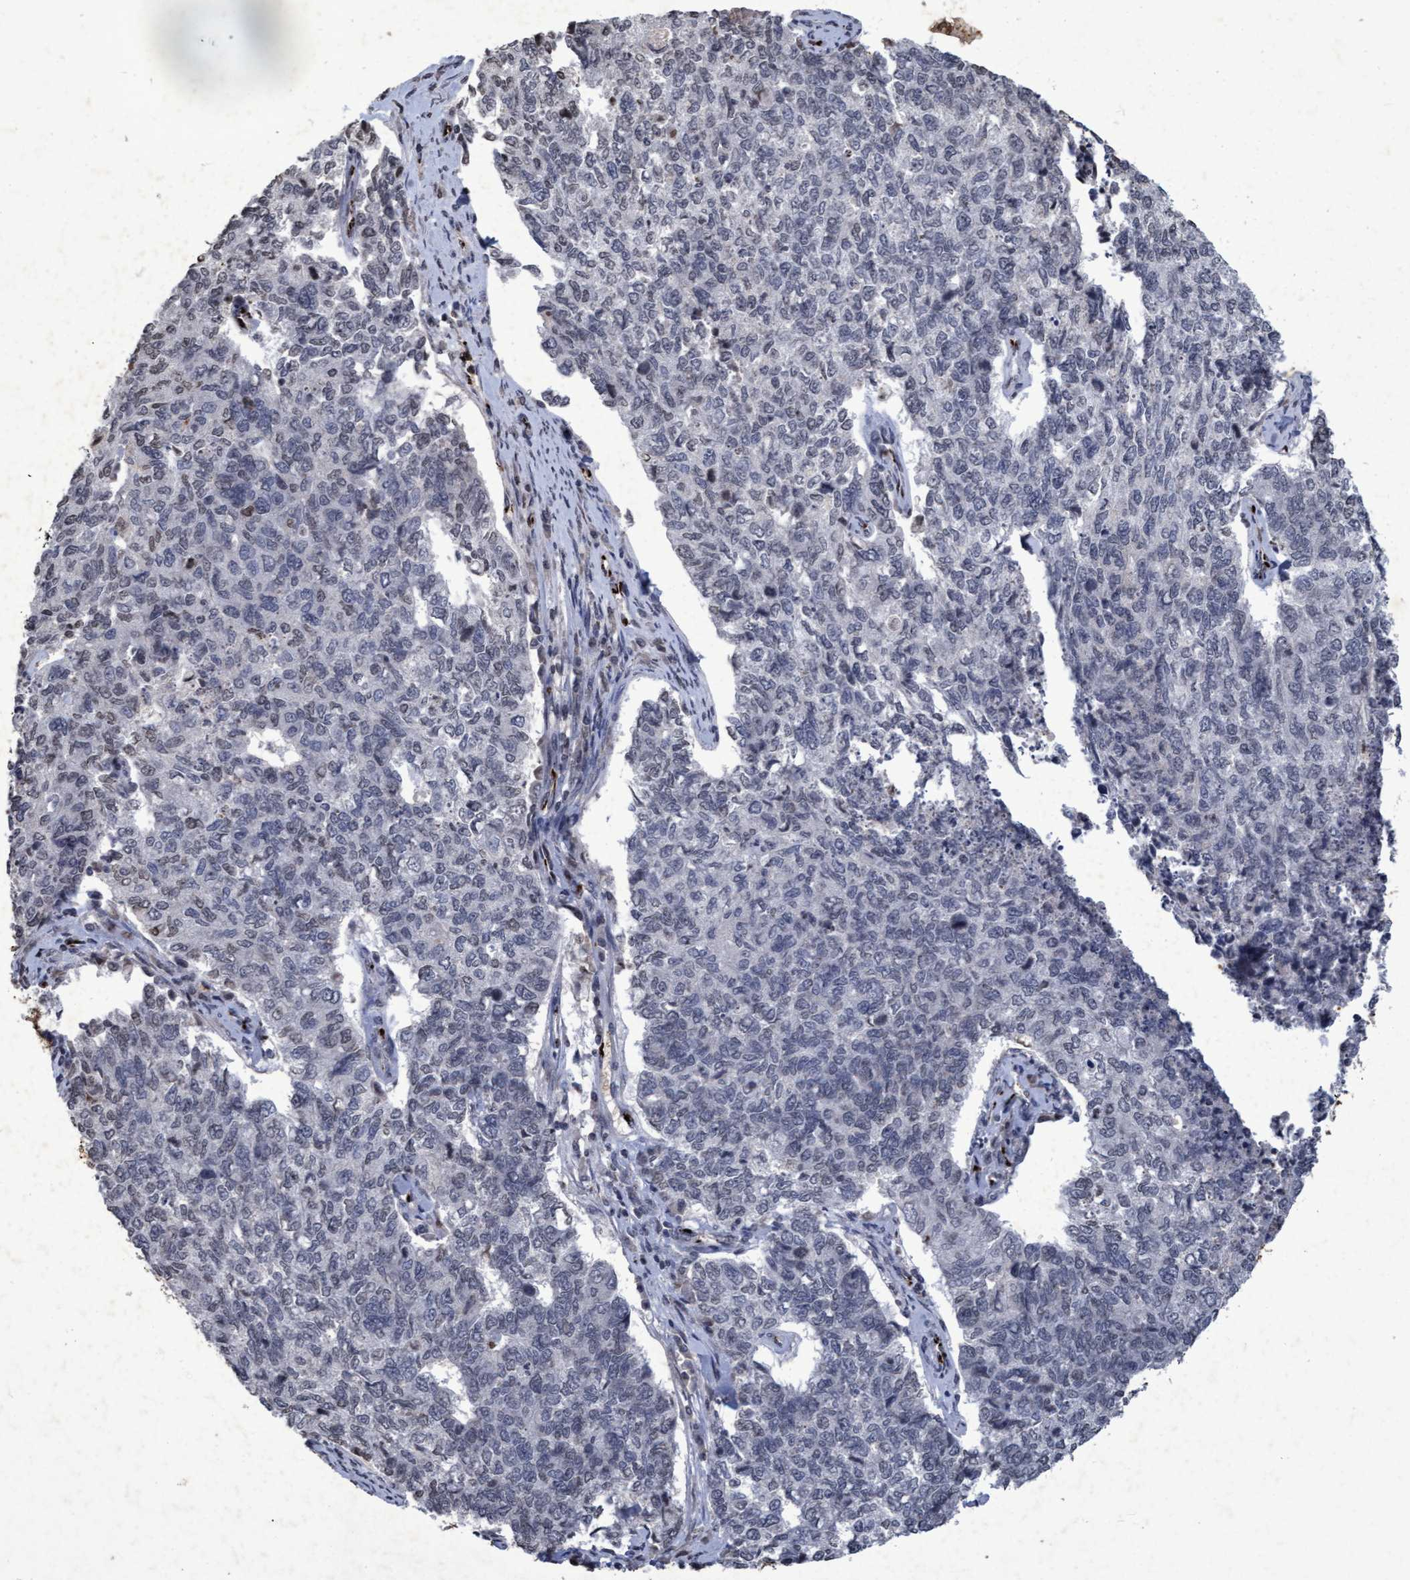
{"staining": {"intensity": "negative", "quantity": "none", "location": "none"}, "tissue": "cervical cancer", "cell_type": "Tumor cells", "image_type": "cancer", "snomed": [{"axis": "morphology", "description": "Squamous cell carcinoma, NOS"}, {"axis": "topography", "description": "Cervix"}], "caption": "Human cervical cancer stained for a protein using immunohistochemistry demonstrates no positivity in tumor cells.", "gene": "GALC", "patient": {"sex": "female", "age": 63}}